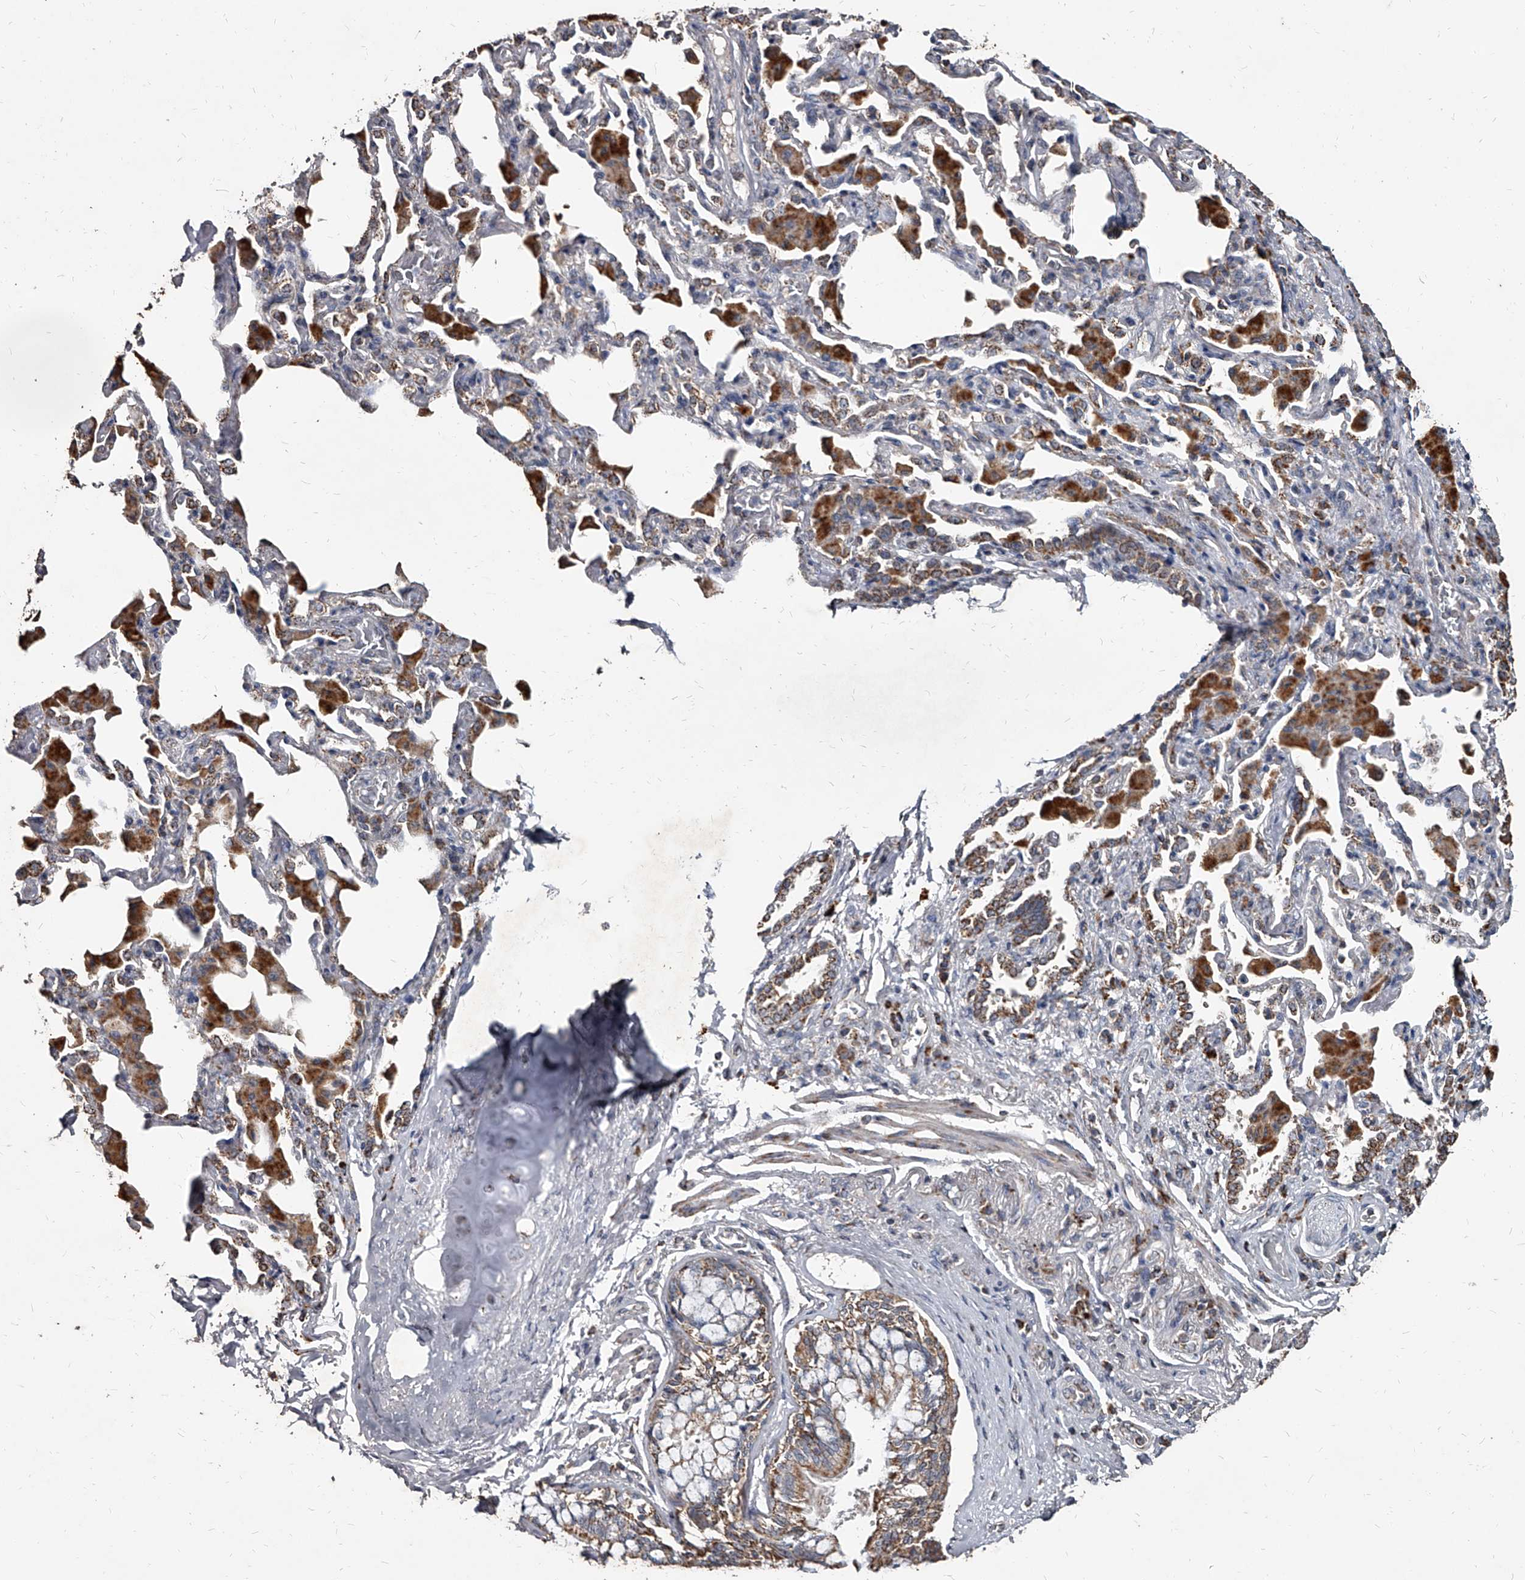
{"staining": {"intensity": "moderate", "quantity": ">75%", "location": "cytoplasmic/membranous"}, "tissue": "bronchus", "cell_type": "Respiratory epithelial cells", "image_type": "normal", "snomed": [{"axis": "morphology", "description": "Normal tissue, NOS"}, {"axis": "morphology", "description": "Inflammation, NOS"}, {"axis": "topography", "description": "Lung"}], "caption": "A photomicrograph showing moderate cytoplasmic/membranous staining in approximately >75% of respiratory epithelial cells in unremarkable bronchus, as visualized by brown immunohistochemical staining.", "gene": "GPR183", "patient": {"sex": "female", "age": 46}}